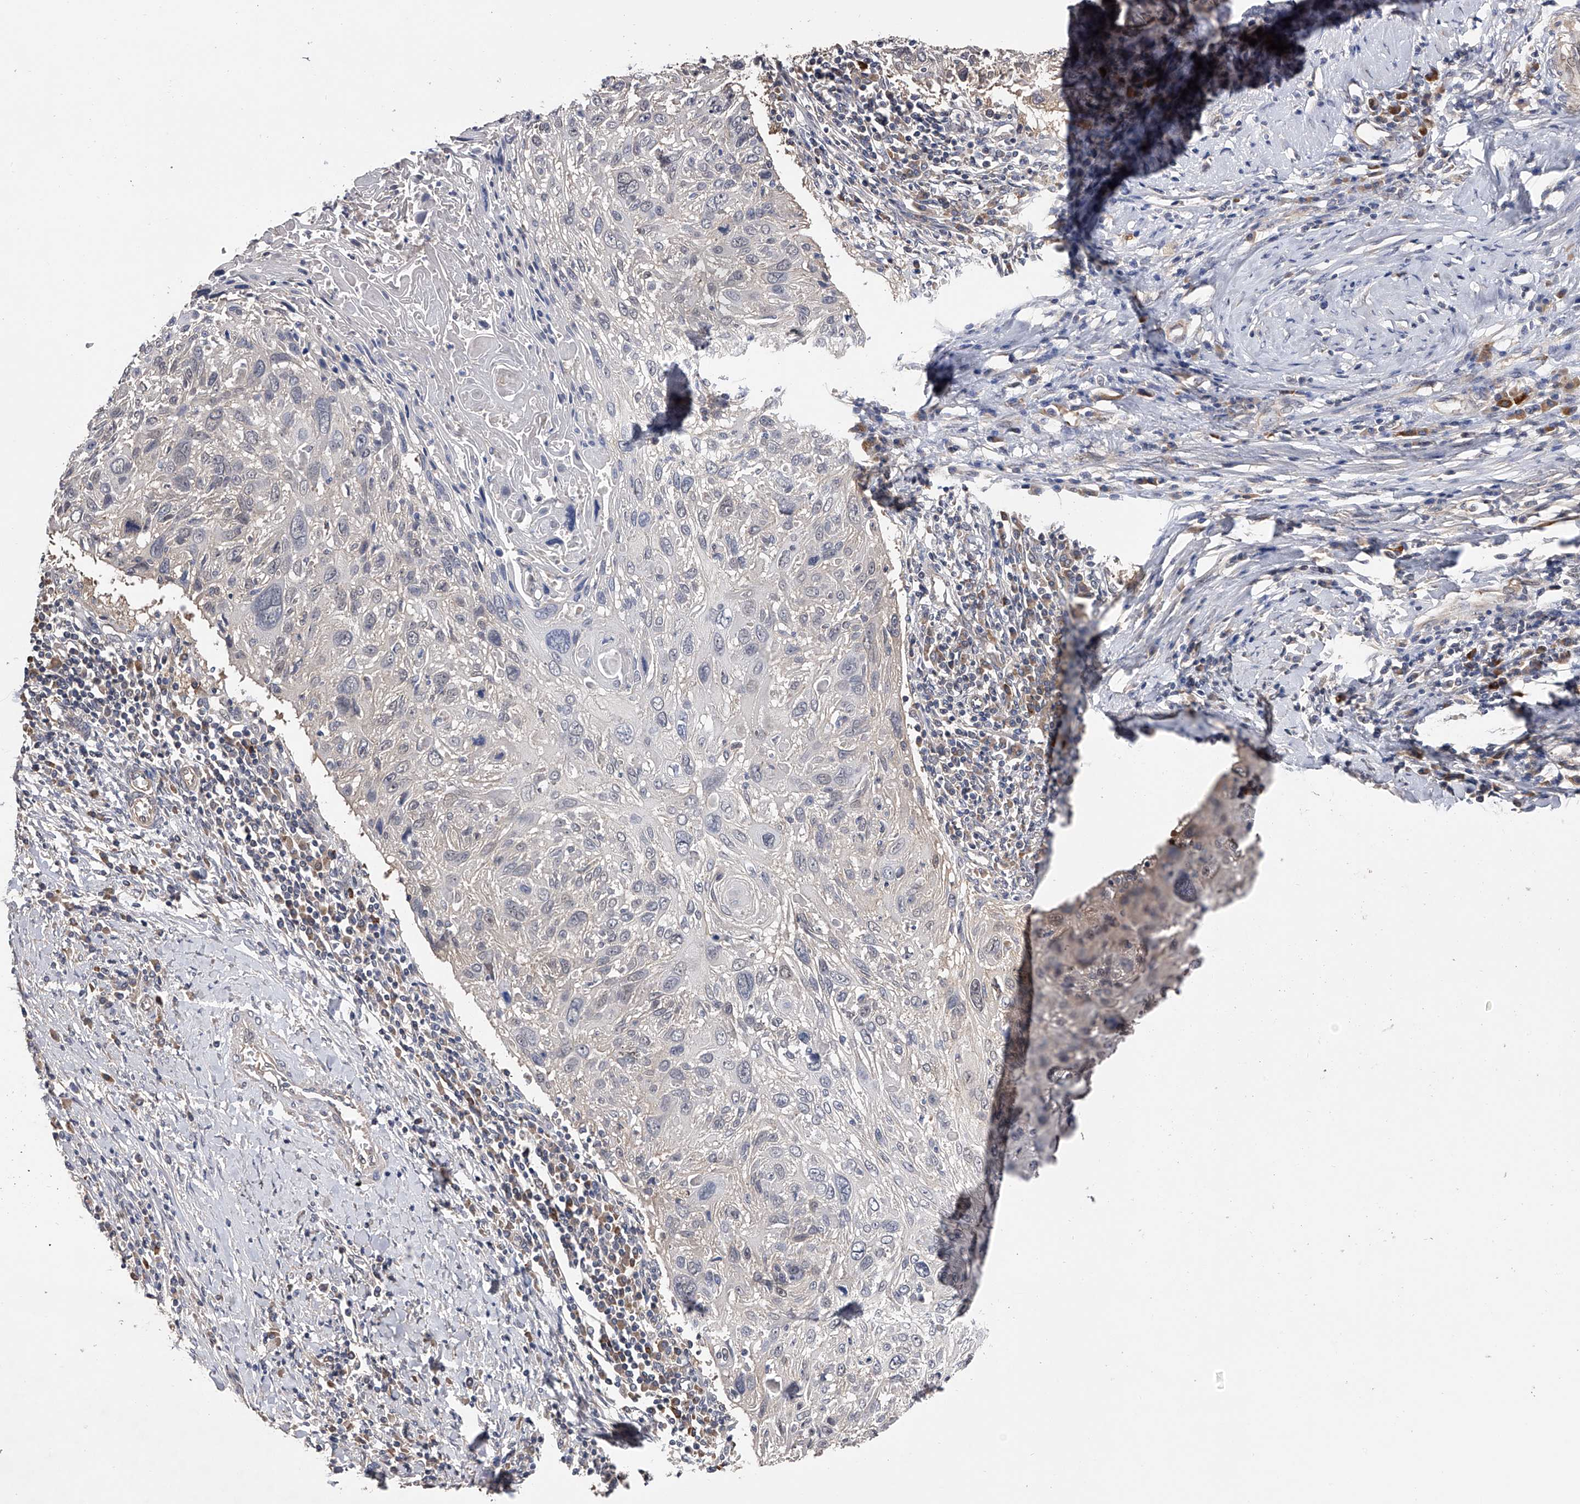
{"staining": {"intensity": "negative", "quantity": "none", "location": "none"}, "tissue": "cervical cancer", "cell_type": "Tumor cells", "image_type": "cancer", "snomed": [{"axis": "morphology", "description": "Squamous cell carcinoma, NOS"}, {"axis": "topography", "description": "Cervix"}], "caption": "This image is of squamous cell carcinoma (cervical) stained with IHC to label a protein in brown with the nuclei are counter-stained blue. There is no staining in tumor cells.", "gene": "CFAP298", "patient": {"sex": "female", "age": 51}}